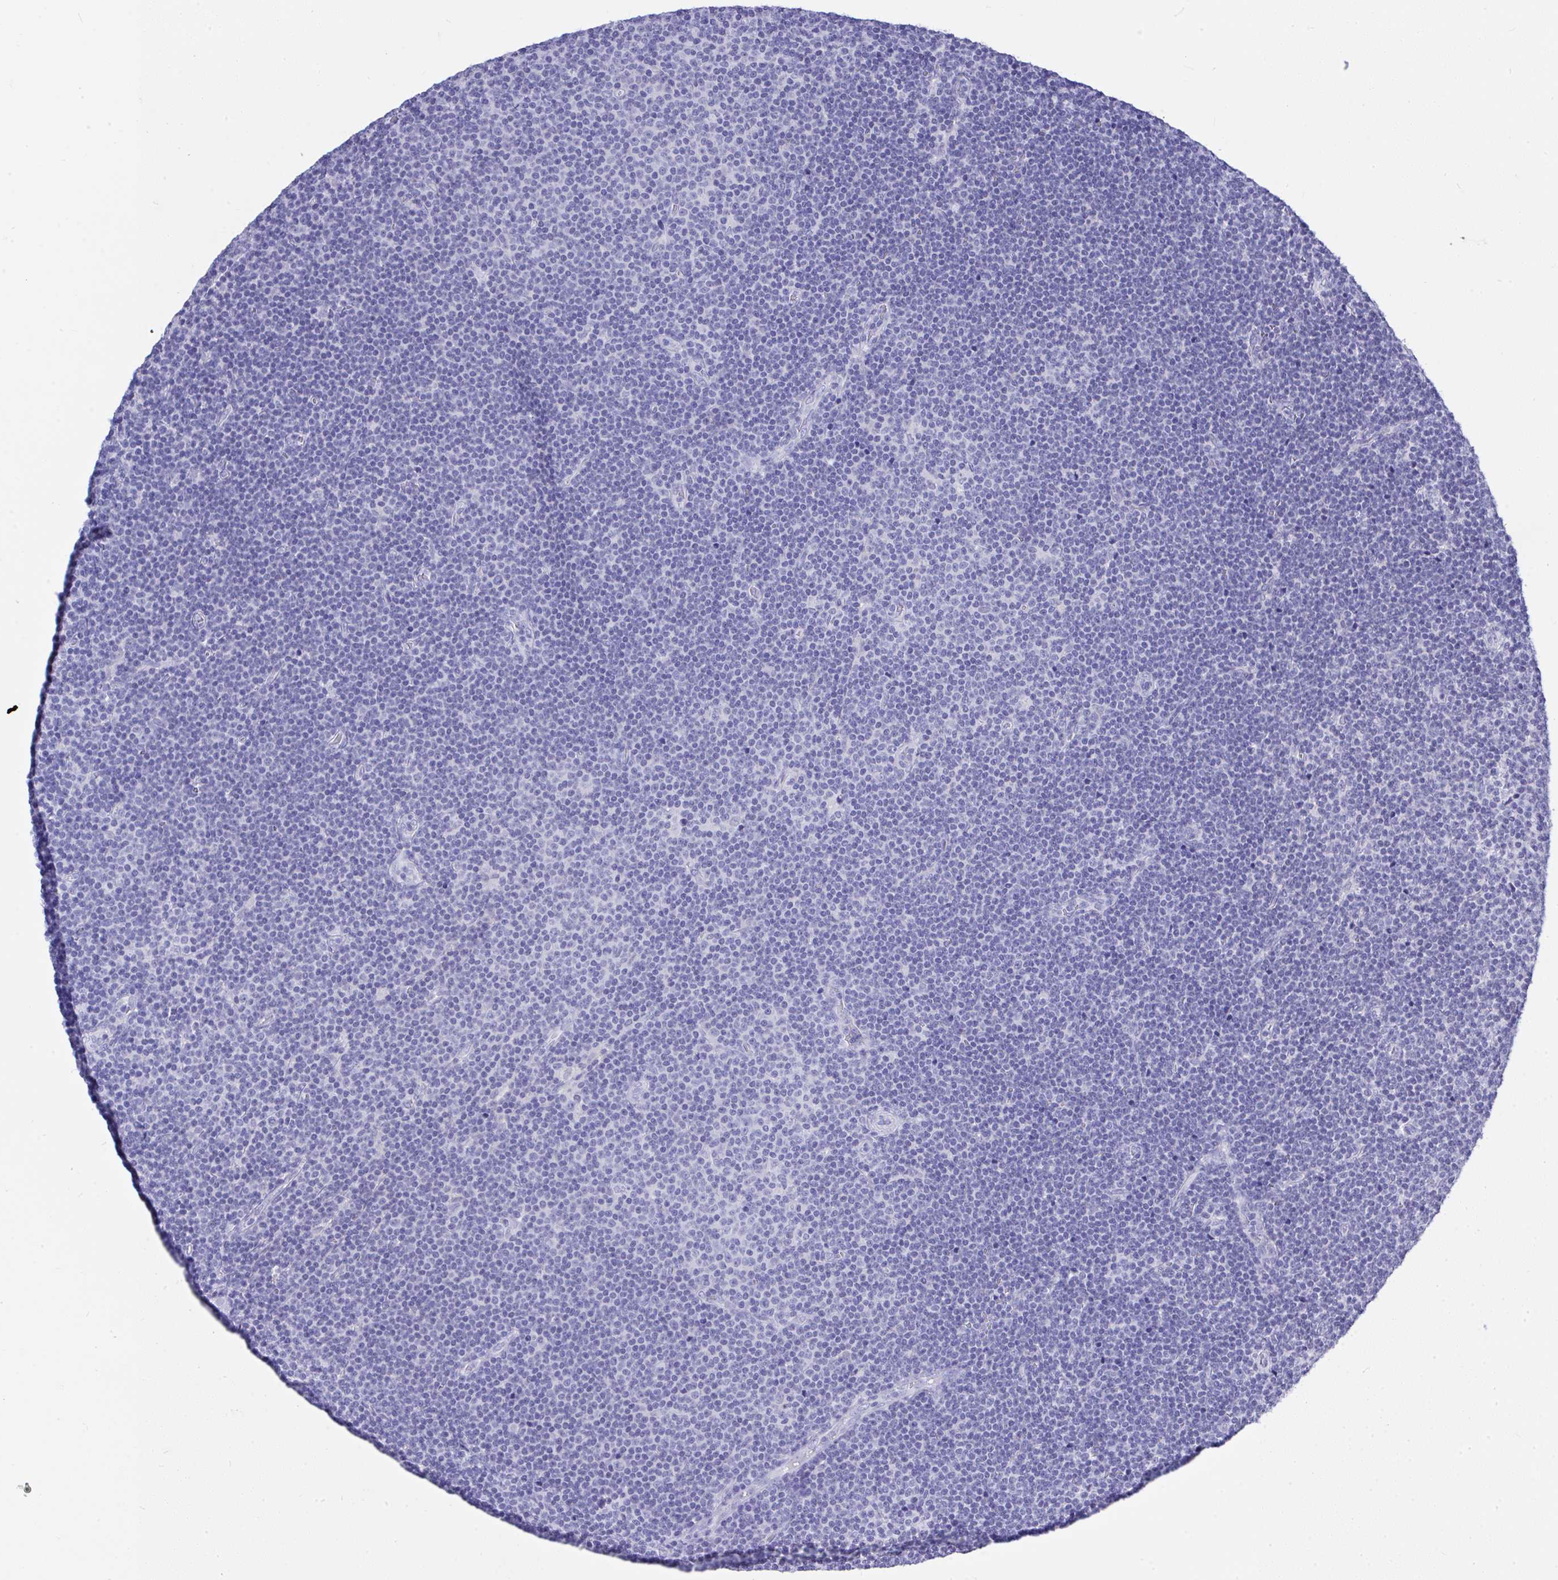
{"staining": {"intensity": "negative", "quantity": "none", "location": "none"}, "tissue": "lymphoma", "cell_type": "Tumor cells", "image_type": "cancer", "snomed": [{"axis": "morphology", "description": "Malignant lymphoma, non-Hodgkin's type, Low grade"}, {"axis": "topography", "description": "Lymph node"}], "caption": "An immunohistochemistry histopathology image of lymphoma is shown. There is no staining in tumor cells of lymphoma. (DAB (3,3'-diaminobenzidine) immunohistochemistry visualized using brightfield microscopy, high magnification).", "gene": "MS4A12", "patient": {"sex": "male", "age": 48}}